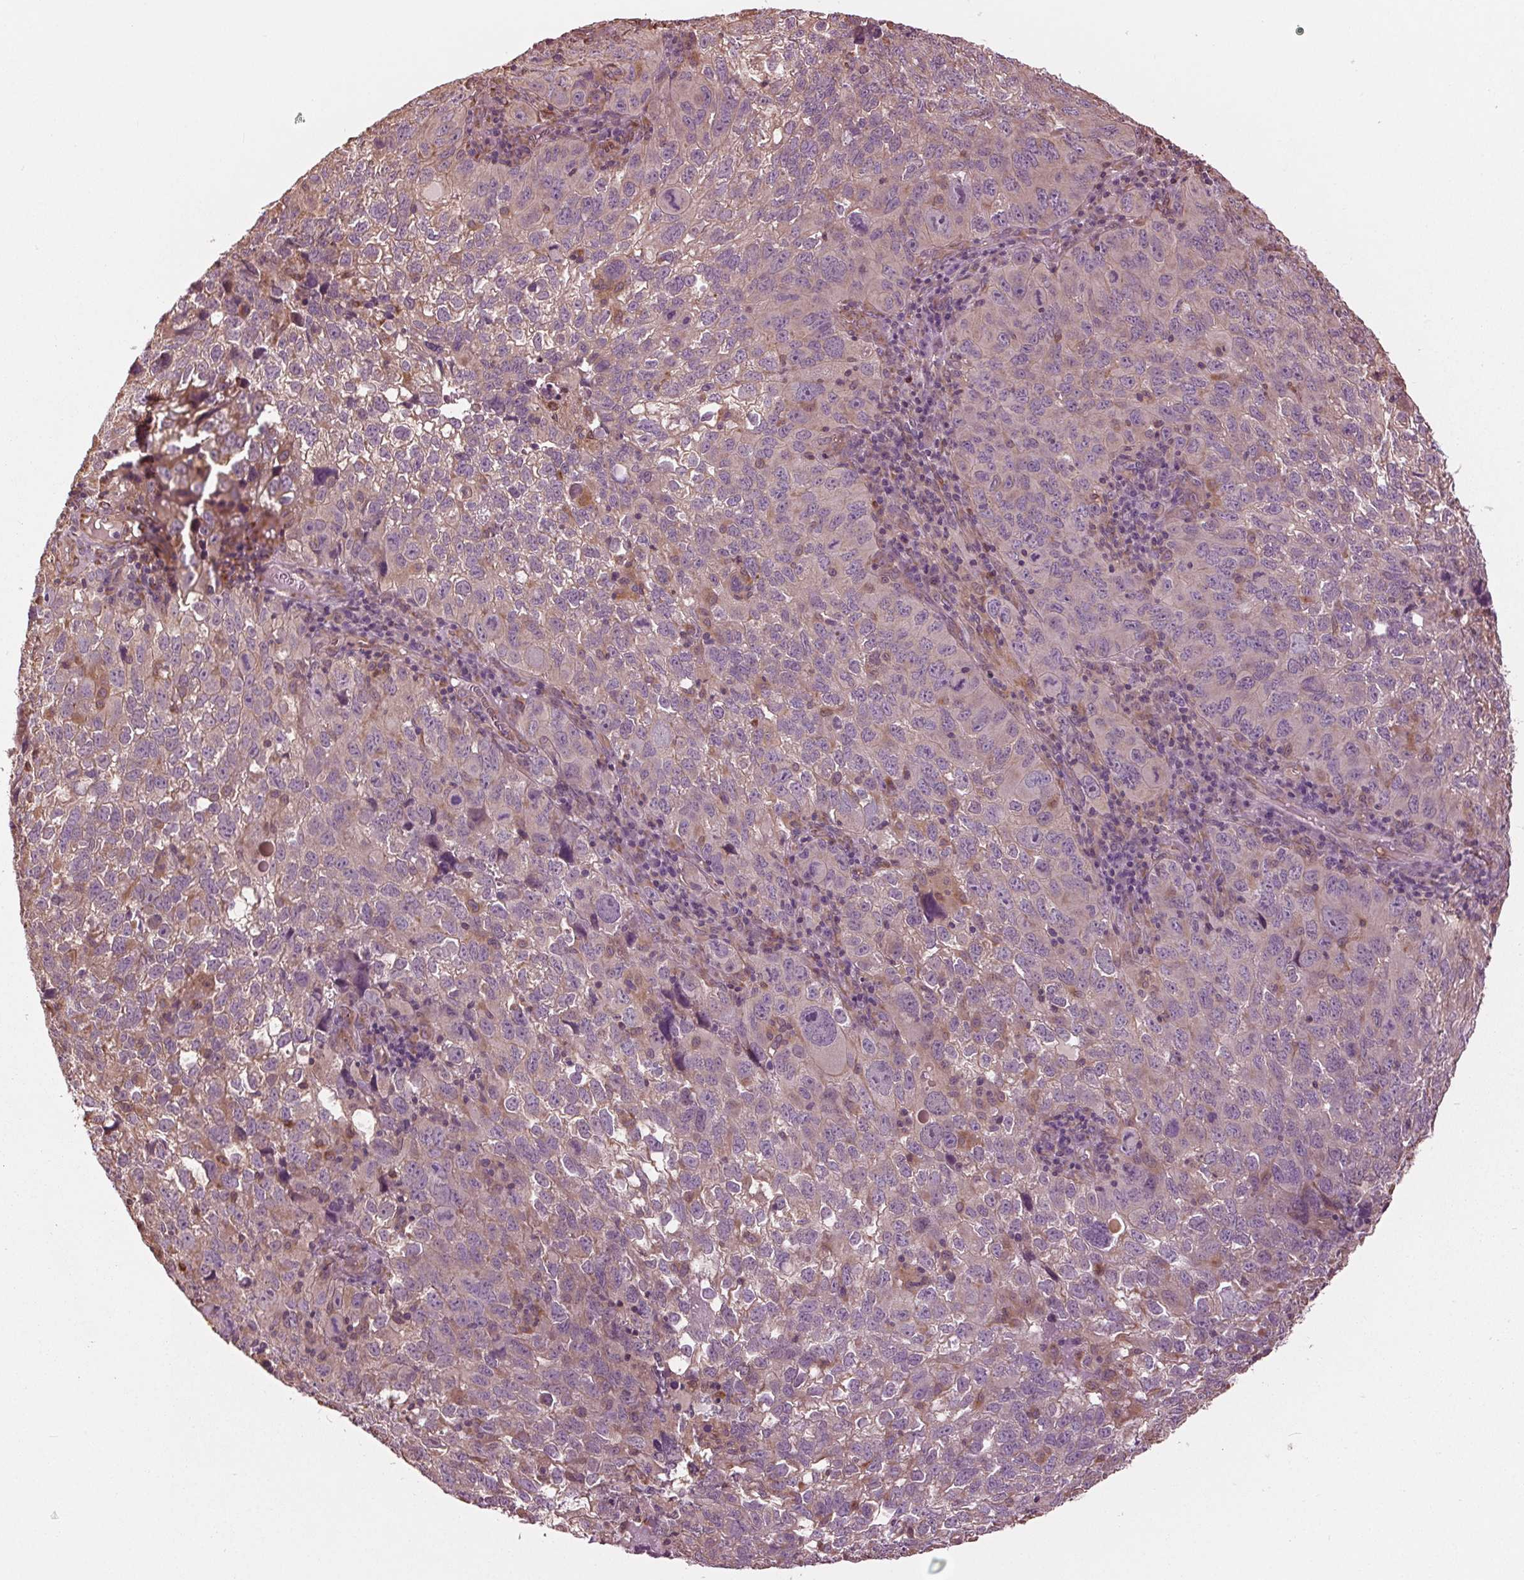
{"staining": {"intensity": "weak", "quantity": "<25%", "location": "cytoplasmic/membranous"}, "tissue": "cervical cancer", "cell_type": "Tumor cells", "image_type": "cancer", "snomed": [{"axis": "morphology", "description": "Squamous cell carcinoma, NOS"}, {"axis": "topography", "description": "Cervix"}], "caption": "Tumor cells show no significant staining in cervical squamous cell carcinoma.", "gene": "RNPEP", "patient": {"sex": "female", "age": 55}}